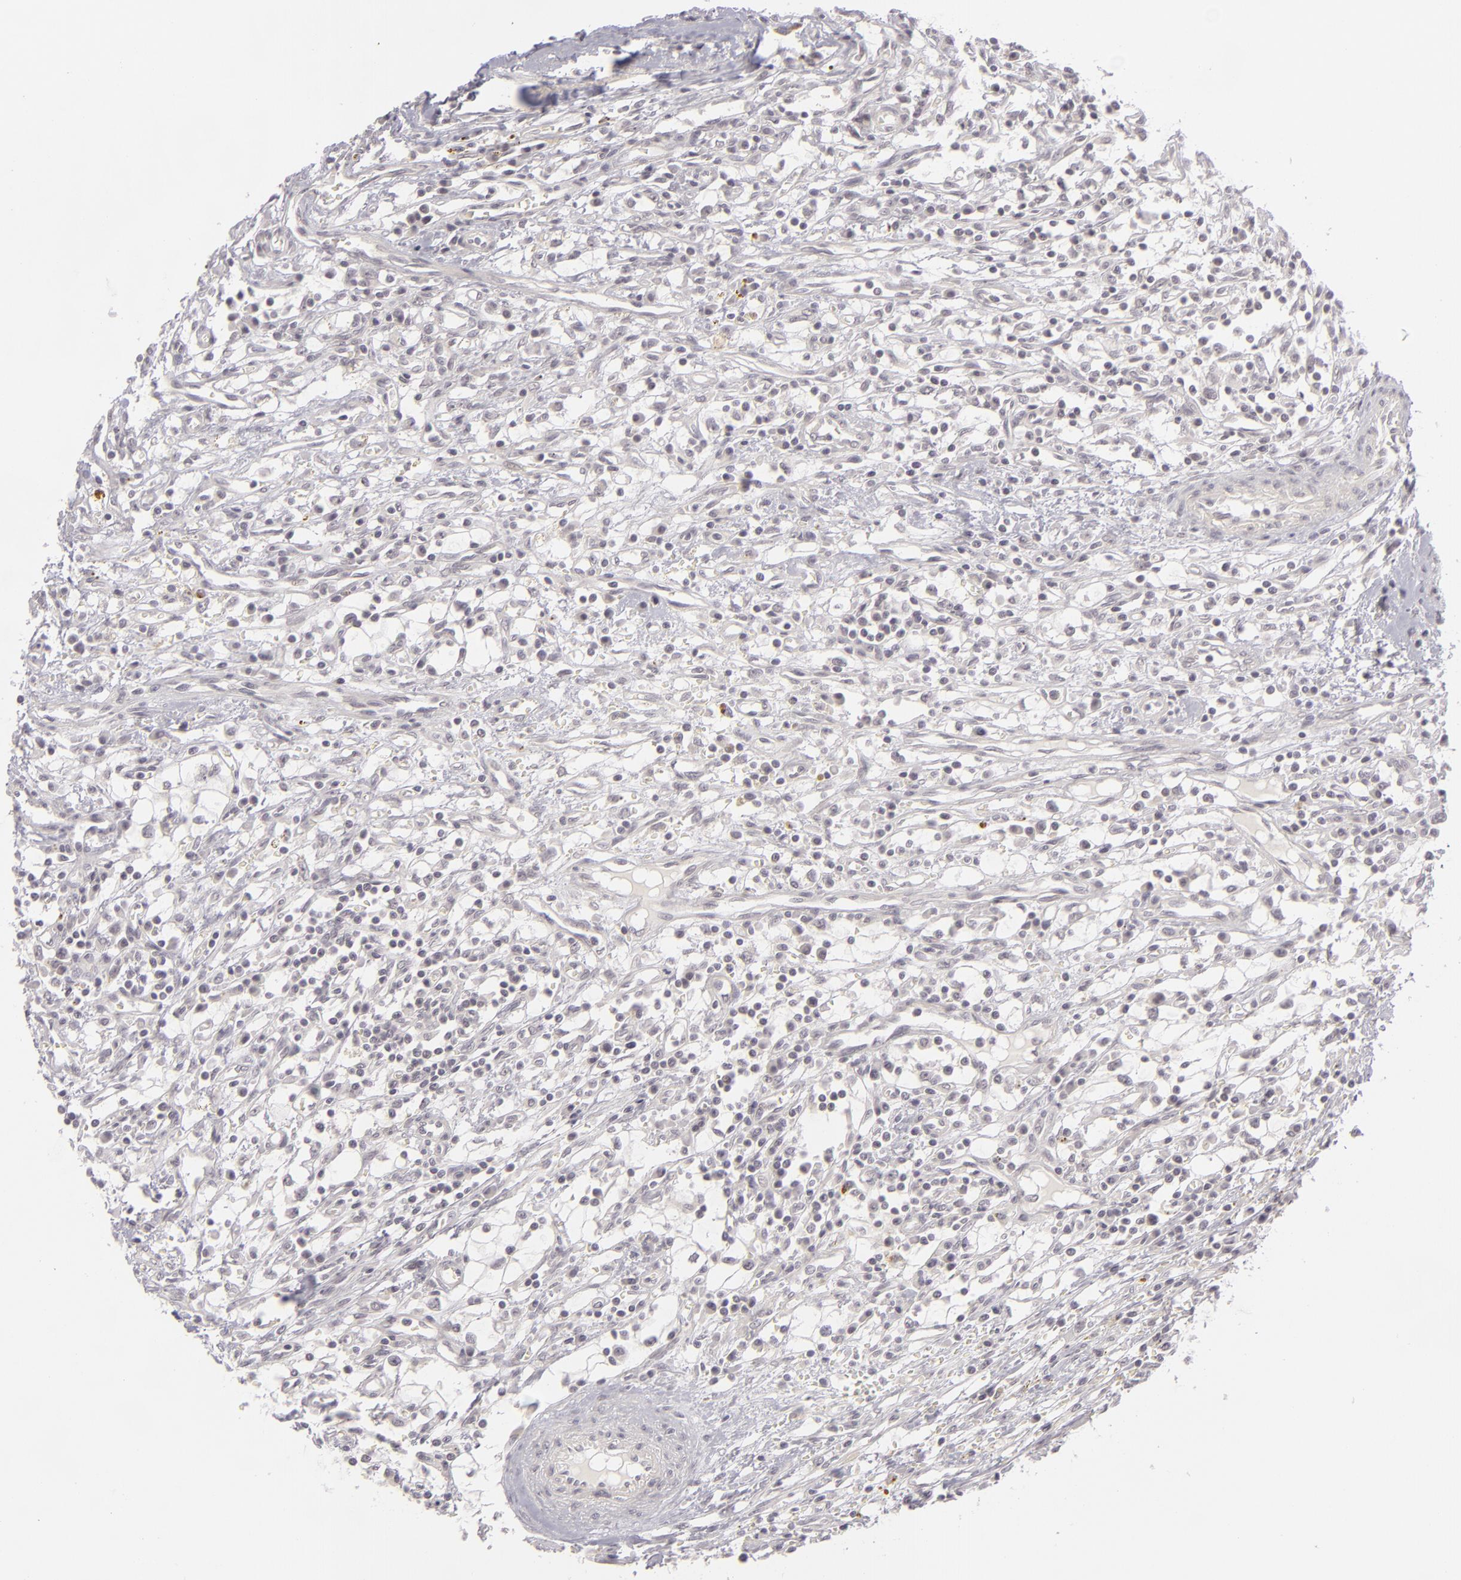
{"staining": {"intensity": "negative", "quantity": "none", "location": "none"}, "tissue": "renal cancer", "cell_type": "Tumor cells", "image_type": "cancer", "snomed": [{"axis": "morphology", "description": "Adenocarcinoma, NOS"}, {"axis": "topography", "description": "Kidney"}], "caption": "Tumor cells show no significant positivity in renal adenocarcinoma.", "gene": "DLG3", "patient": {"sex": "male", "age": 82}}